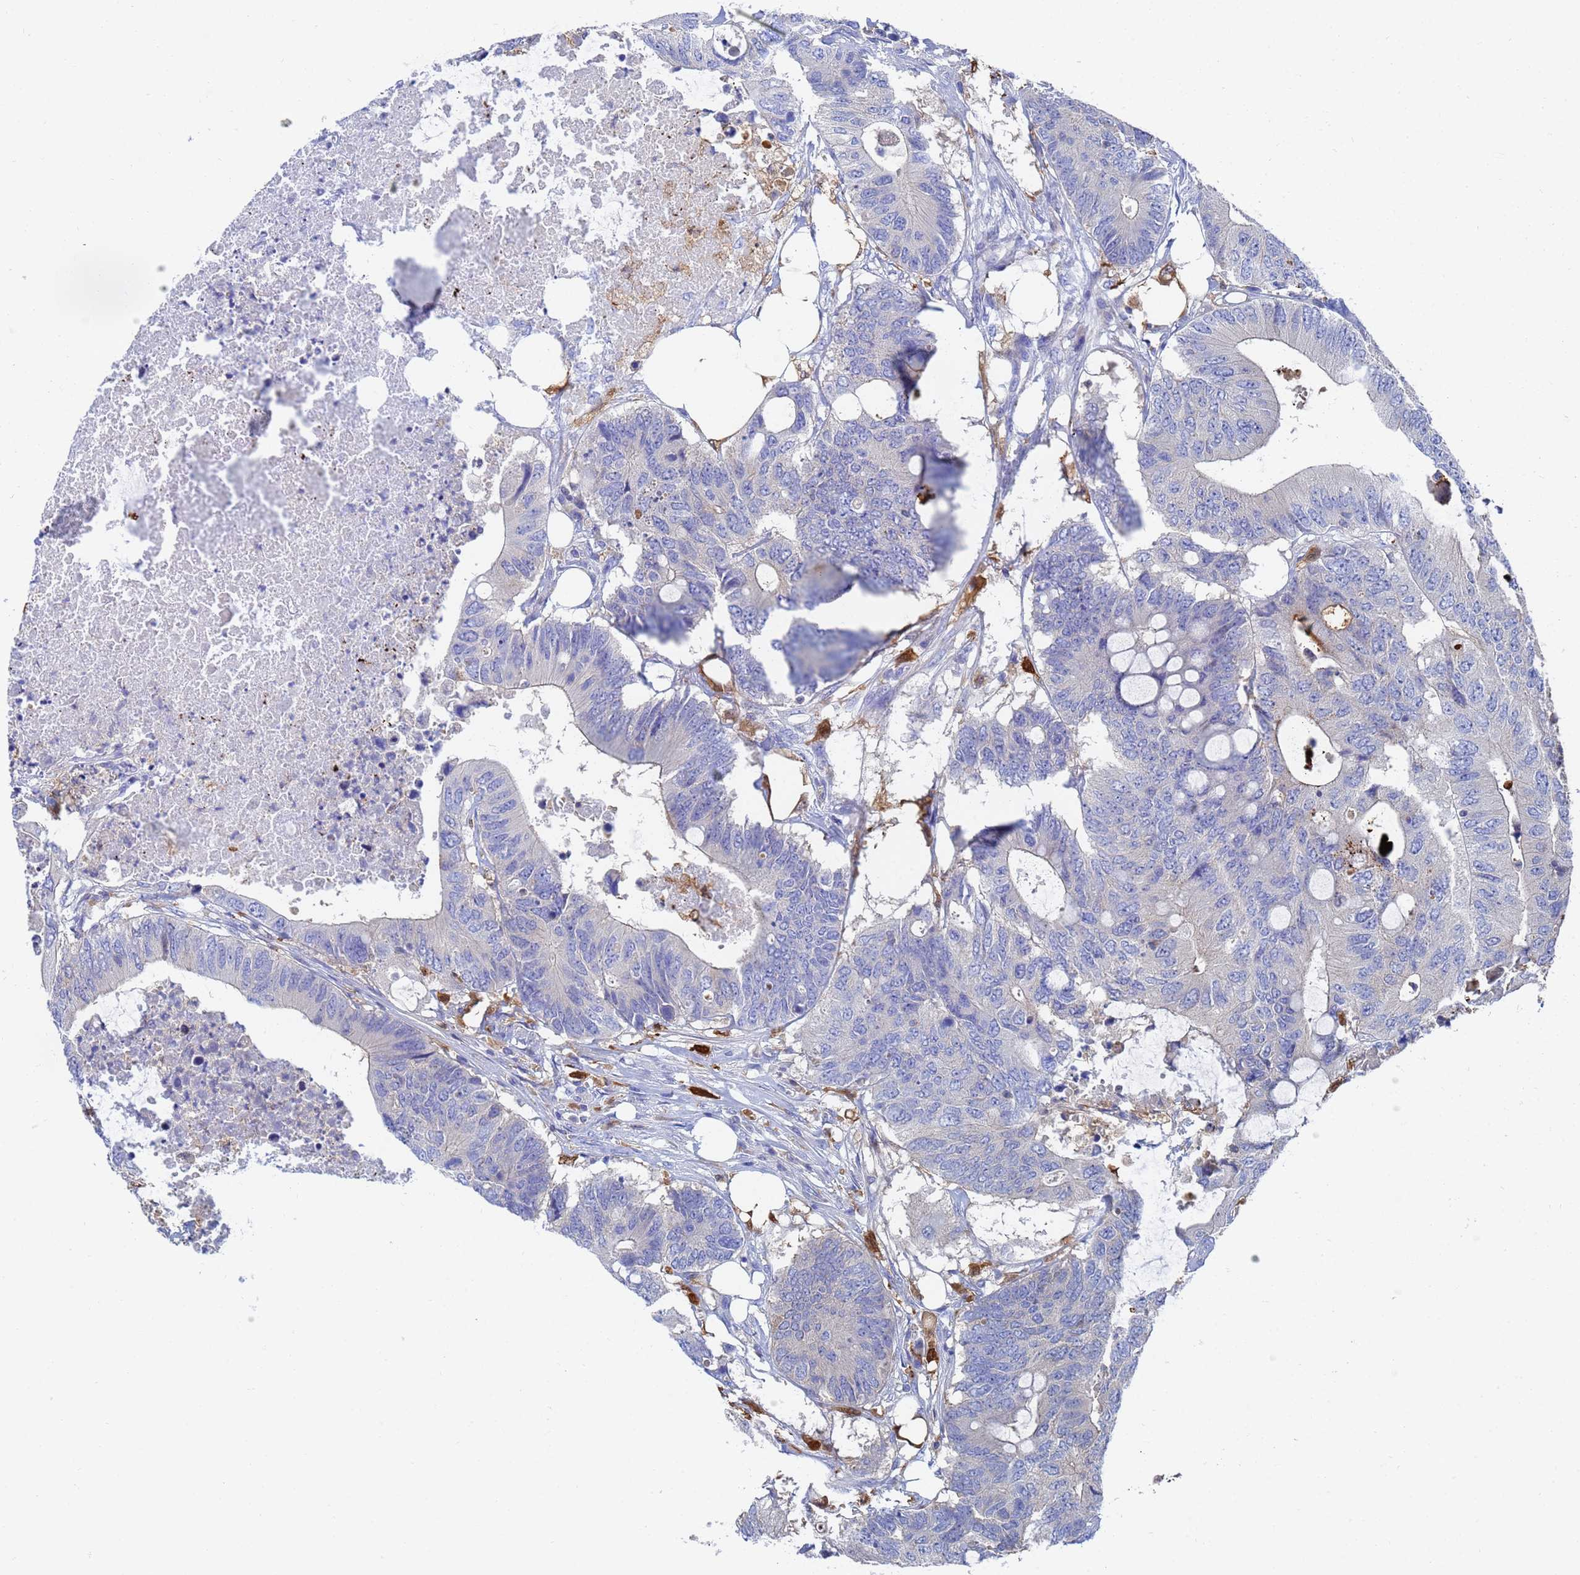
{"staining": {"intensity": "negative", "quantity": "none", "location": "none"}, "tissue": "colorectal cancer", "cell_type": "Tumor cells", "image_type": "cancer", "snomed": [{"axis": "morphology", "description": "Adenocarcinoma, NOS"}, {"axis": "topography", "description": "Colon"}], "caption": "Tumor cells are negative for protein expression in human colorectal adenocarcinoma. (DAB (3,3'-diaminobenzidine) immunohistochemistry (IHC), high magnification).", "gene": "GCHFR", "patient": {"sex": "male", "age": 71}}